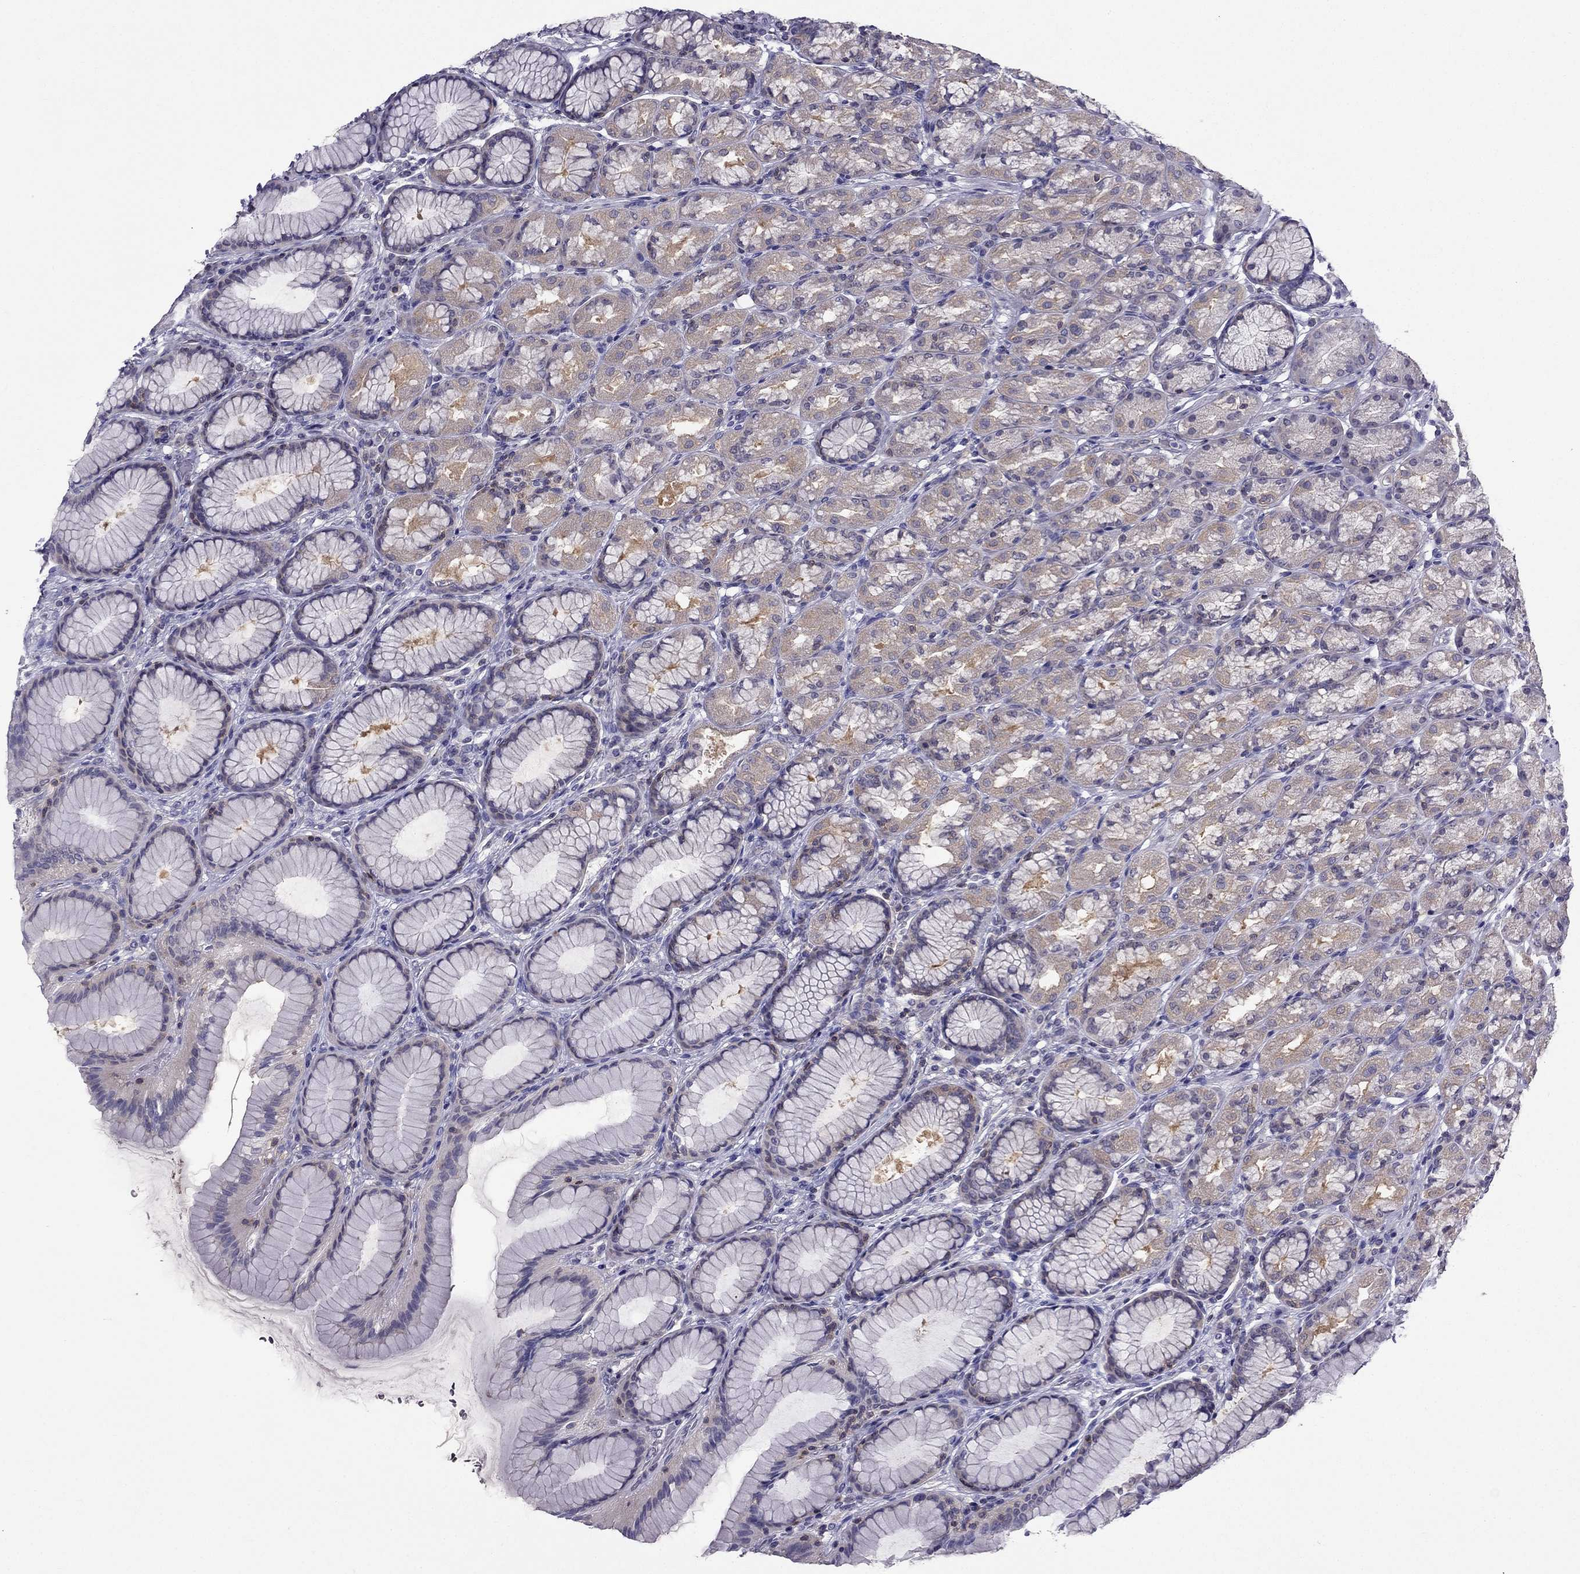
{"staining": {"intensity": "weak", "quantity": "25%-75%", "location": "cytoplasmic/membranous"}, "tissue": "stomach", "cell_type": "Glandular cells", "image_type": "normal", "snomed": [{"axis": "morphology", "description": "Normal tissue, NOS"}, {"axis": "morphology", "description": "Adenocarcinoma, NOS"}, {"axis": "topography", "description": "Stomach"}], "caption": "Glandular cells exhibit low levels of weak cytoplasmic/membranous expression in about 25%-75% of cells in benign stomach.", "gene": "AAK1", "patient": {"sex": "female", "age": 79}}